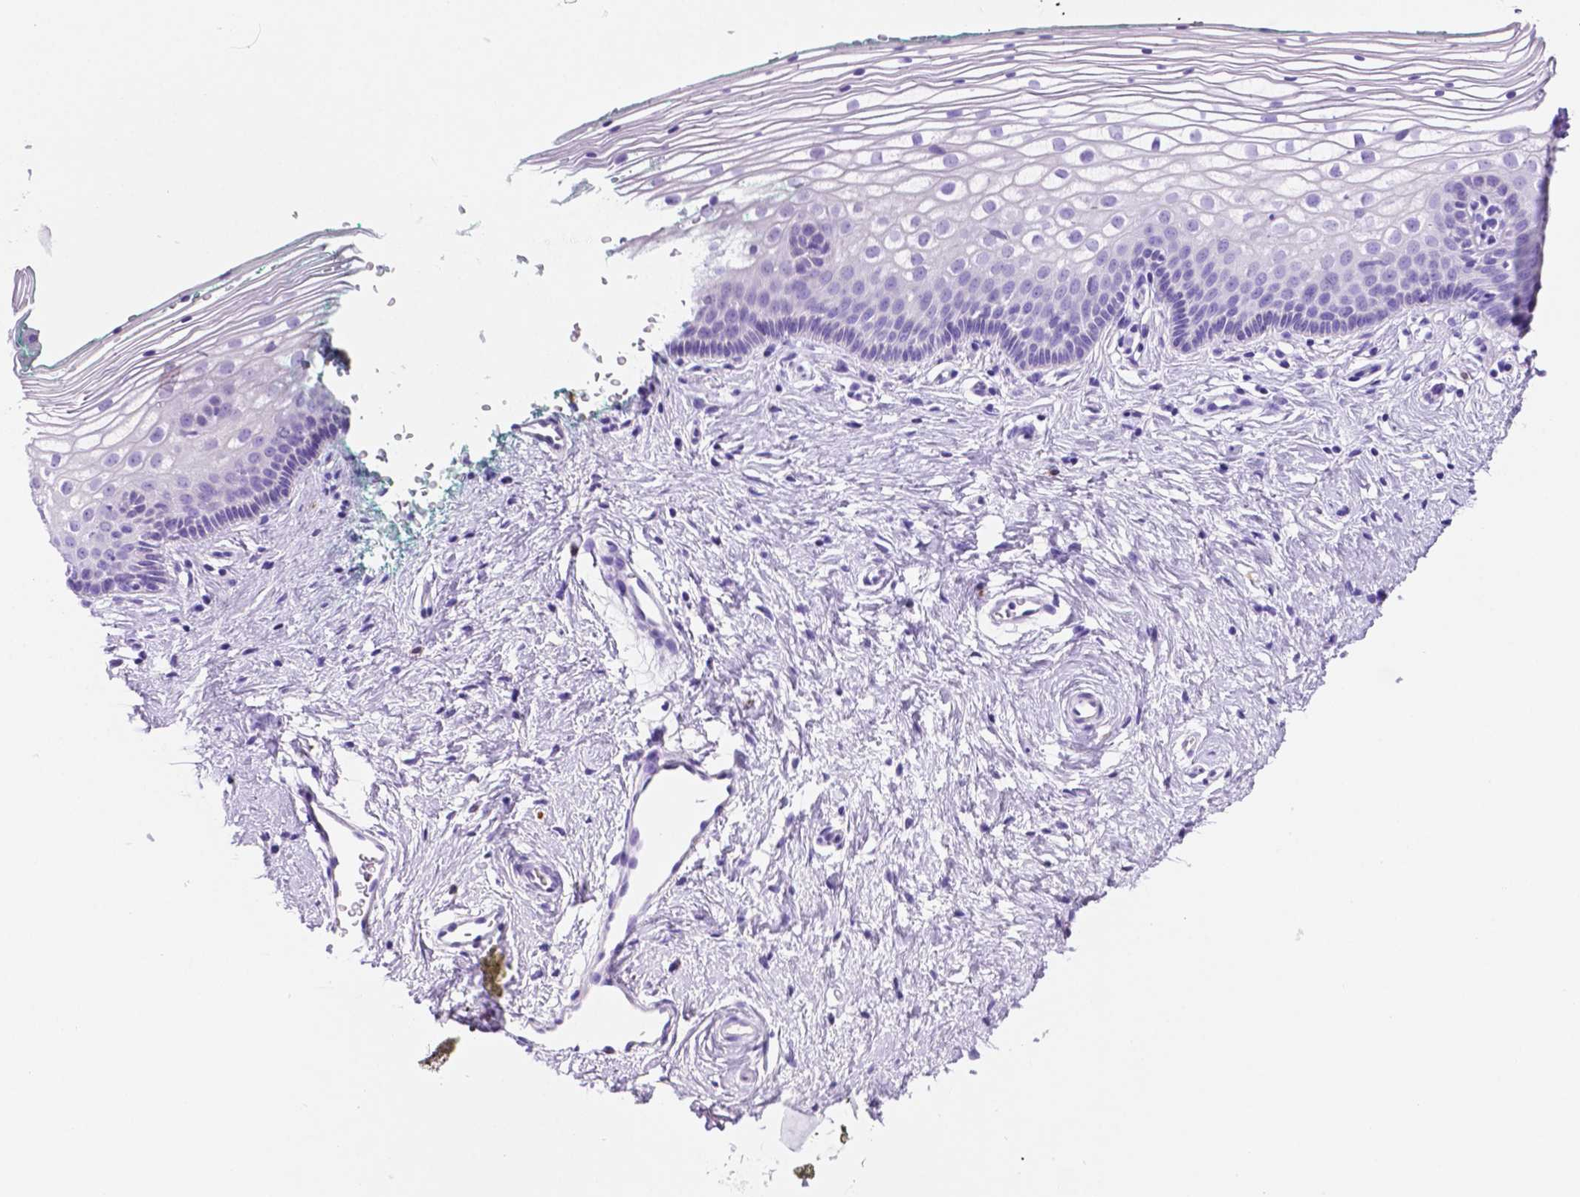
{"staining": {"intensity": "negative", "quantity": "none", "location": "none"}, "tissue": "vagina", "cell_type": "Squamous epithelial cells", "image_type": "normal", "snomed": [{"axis": "morphology", "description": "Normal tissue, NOS"}, {"axis": "topography", "description": "Vagina"}], "caption": "Micrograph shows no significant protein staining in squamous epithelial cells of normal vagina. (Stains: DAB immunohistochemistry with hematoxylin counter stain, Microscopy: brightfield microscopy at high magnification).", "gene": "FOXB2", "patient": {"sex": "female", "age": 36}}